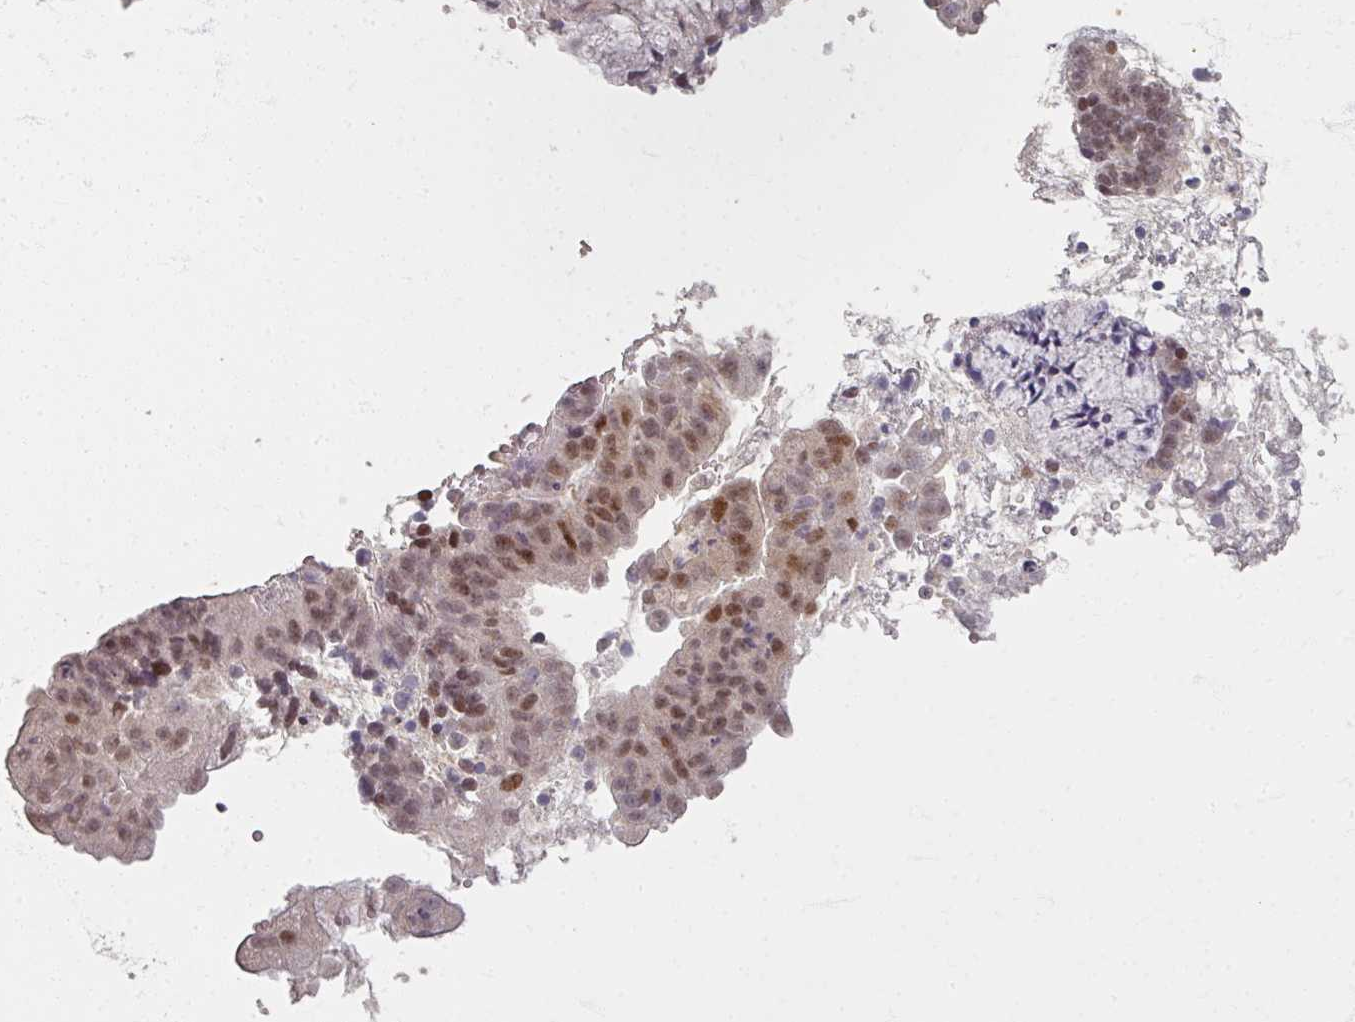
{"staining": {"intensity": "moderate", "quantity": "25%-75%", "location": "nuclear"}, "tissue": "endometrial cancer", "cell_type": "Tumor cells", "image_type": "cancer", "snomed": [{"axis": "morphology", "description": "Adenocarcinoma, NOS"}, {"axis": "topography", "description": "Endometrium"}], "caption": "Endometrial cancer stained with a protein marker shows moderate staining in tumor cells.", "gene": "SOX11", "patient": {"sex": "female", "age": 76}}